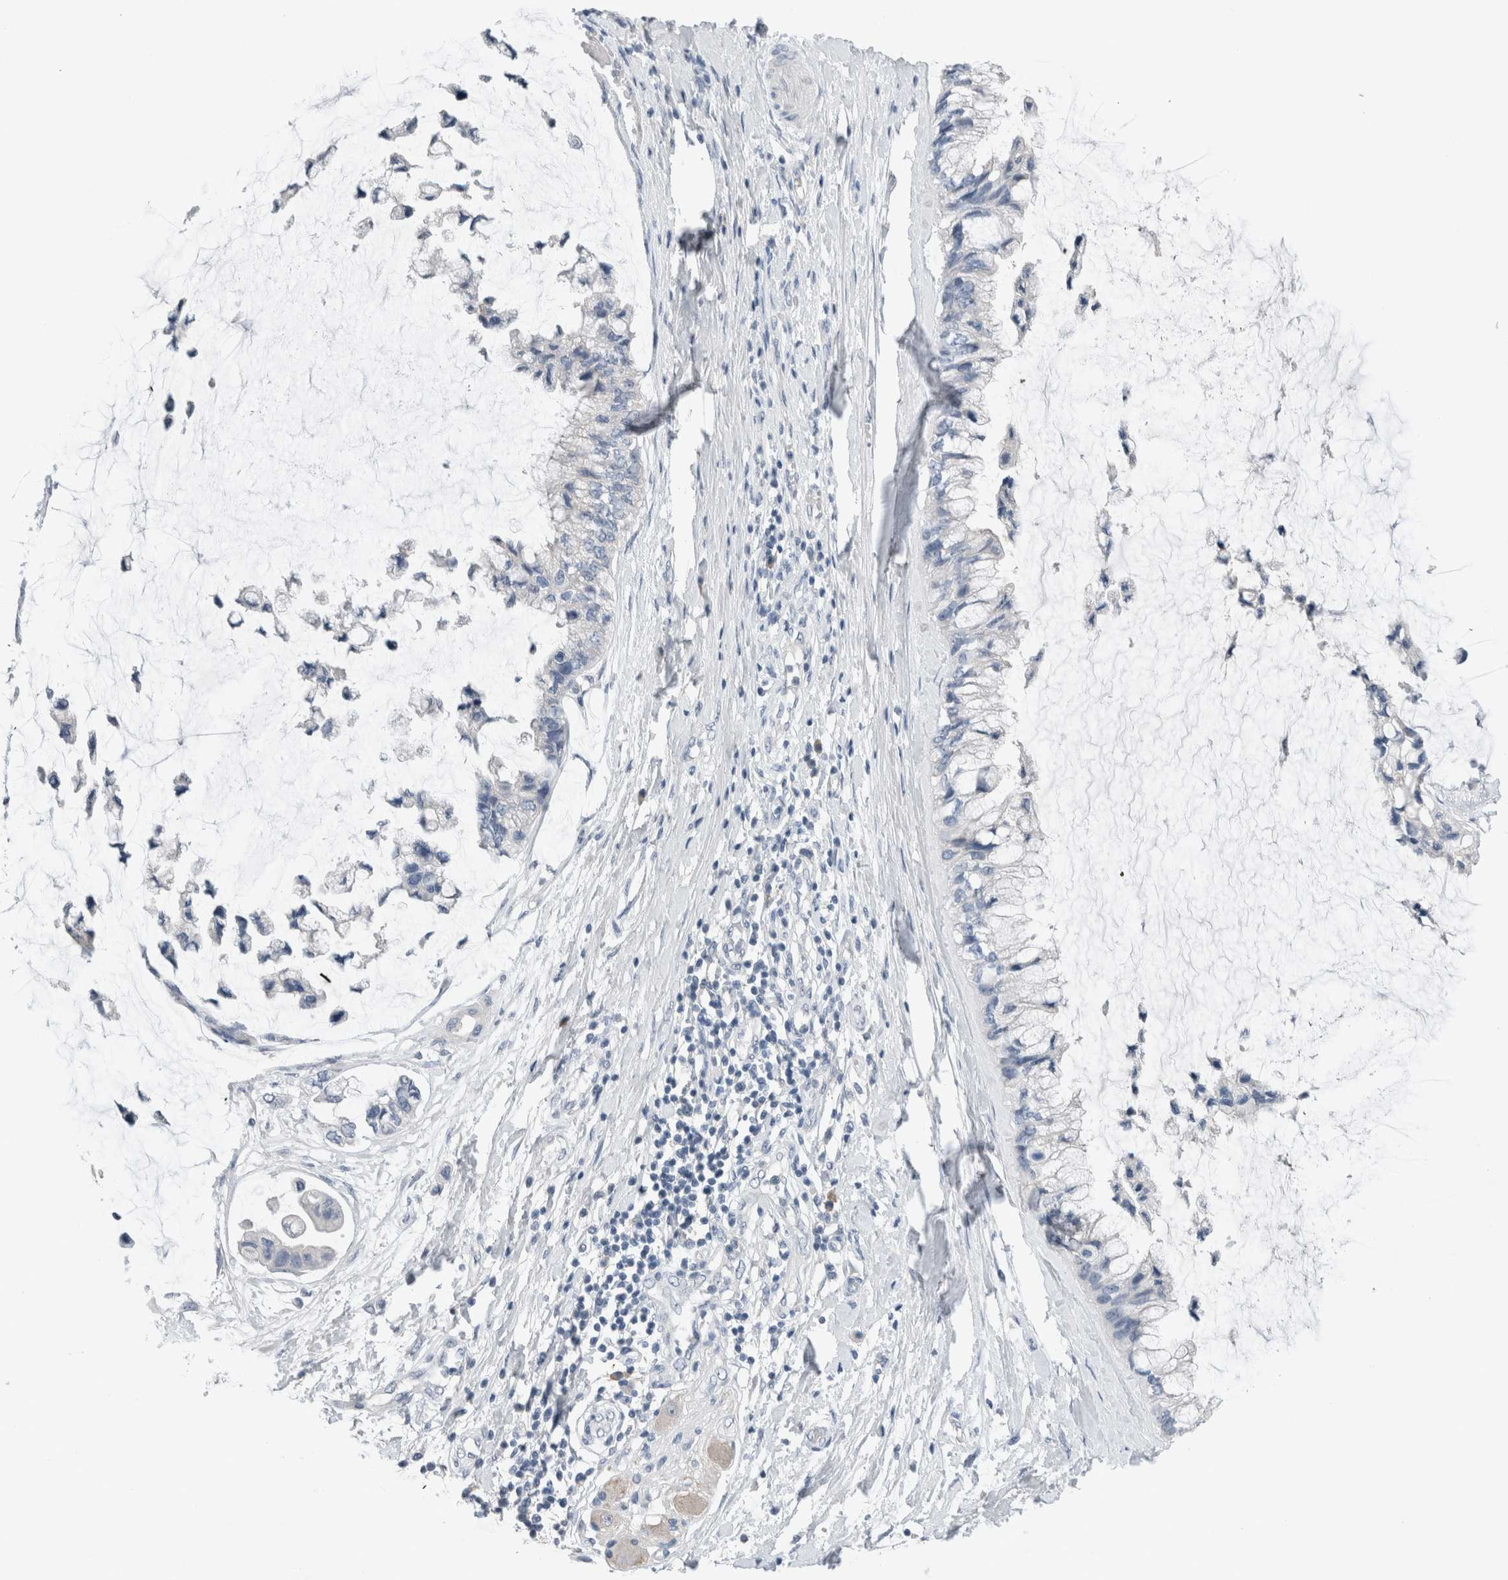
{"staining": {"intensity": "negative", "quantity": "none", "location": "none"}, "tissue": "ovarian cancer", "cell_type": "Tumor cells", "image_type": "cancer", "snomed": [{"axis": "morphology", "description": "Cystadenocarcinoma, mucinous, NOS"}, {"axis": "topography", "description": "Ovary"}], "caption": "The photomicrograph shows no significant expression in tumor cells of ovarian cancer (mucinous cystadenocarcinoma).", "gene": "DUOX1", "patient": {"sex": "female", "age": 39}}